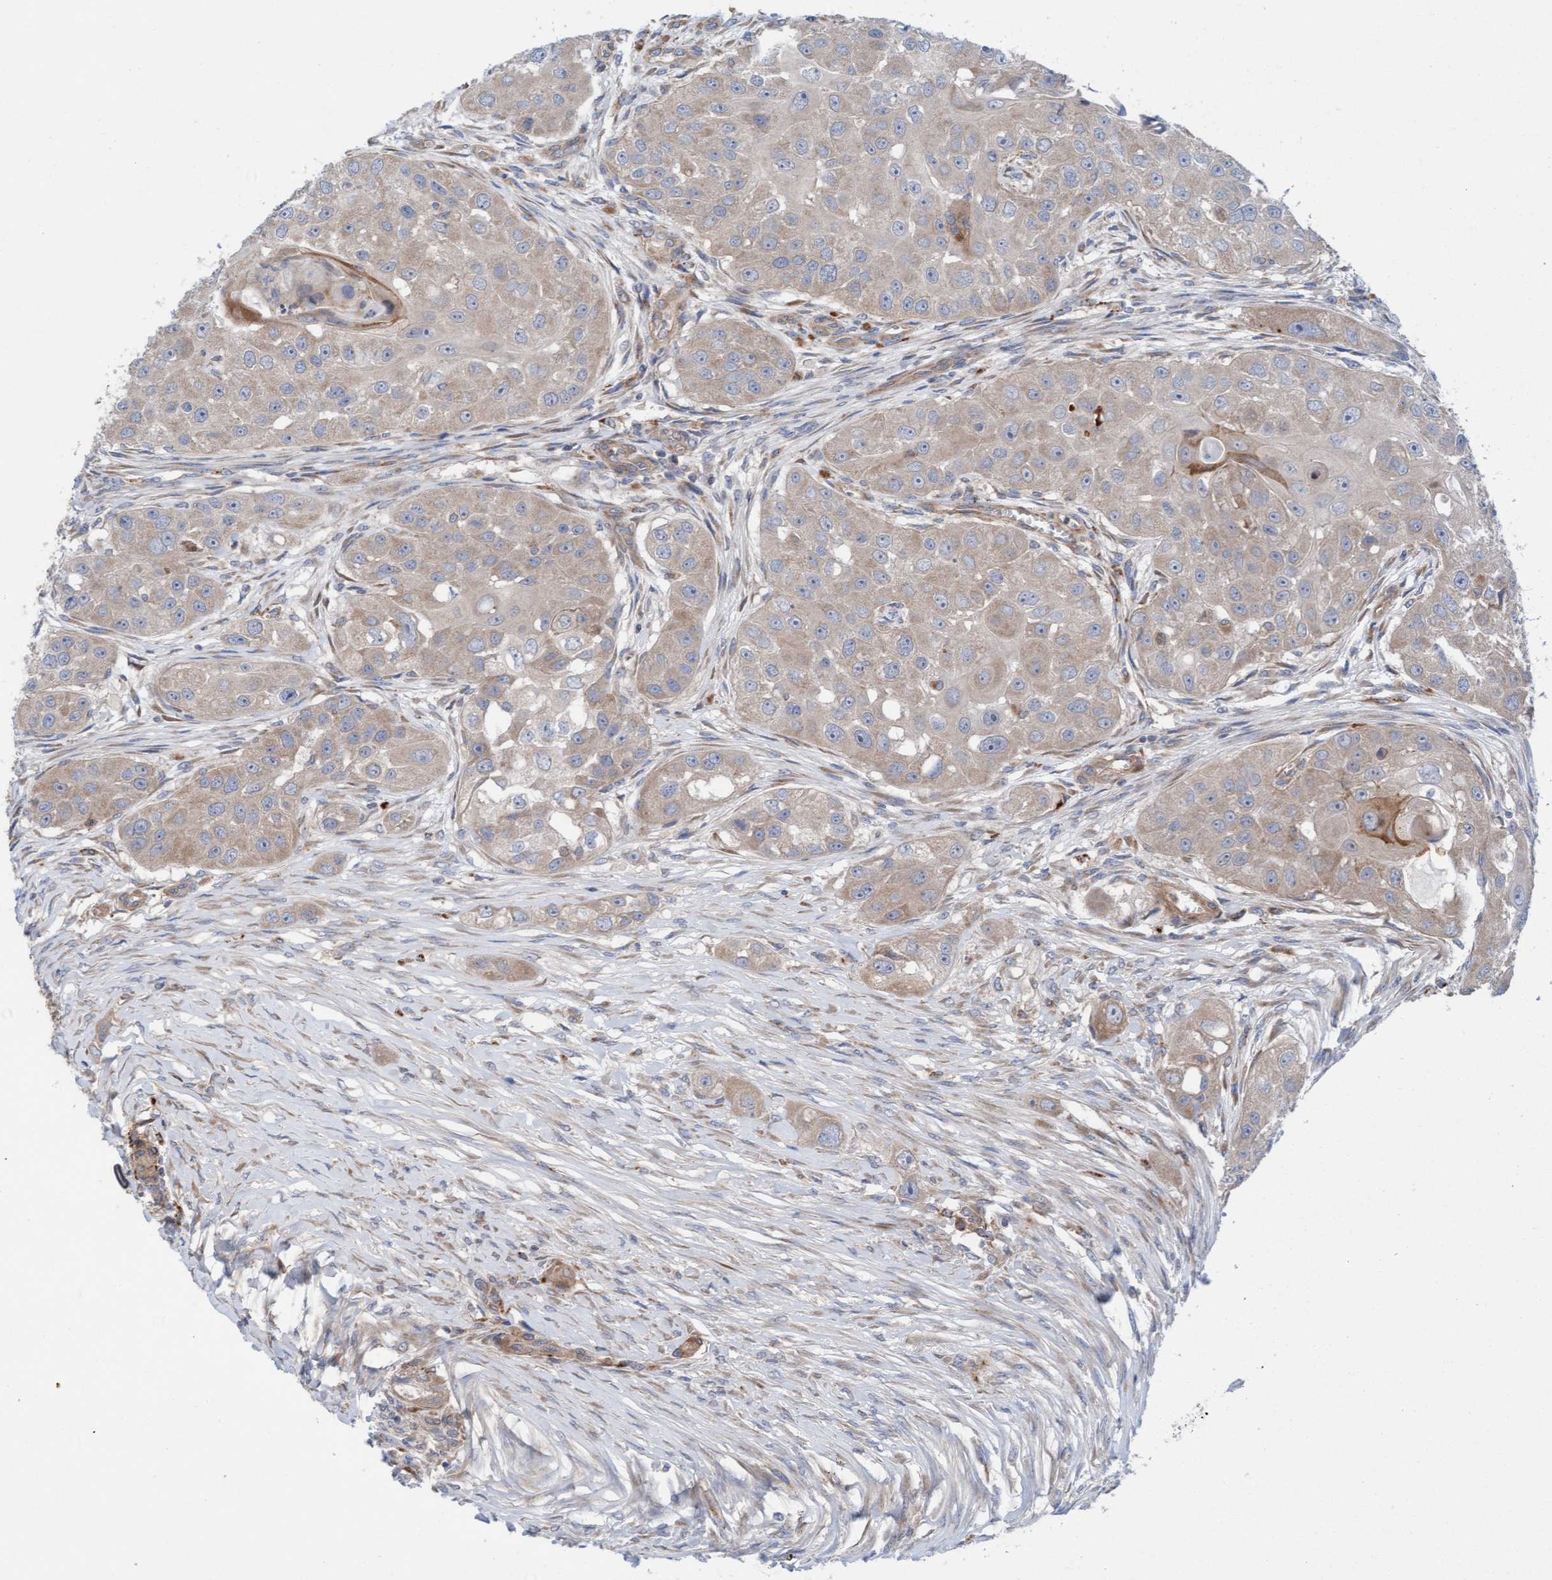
{"staining": {"intensity": "weak", "quantity": ">75%", "location": "cytoplasmic/membranous"}, "tissue": "head and neck cancer", "cell_type": "Tumor cells", "image_type": "cancer", "snomed": [{"axis": "morphology", "description": "Normal tissue, NOS"}, {"axis": "morphology", "description": "Squamous cell carcinoma, NOS"}, {"axis": "topography", "description": "Skeletal muscle"}, {"axis": "topography", "description": "Head-Neck"}], "caption": "A photomicrograph showing weak cytoplasmic/membranous expression in about >75% of tumor cells in squamous cell carcinoma (head and neck), as visualized by brown immunohistochemical staining.", "gene": "CDK5RAP3", "patient": {"sex": "male", "age": 51}}